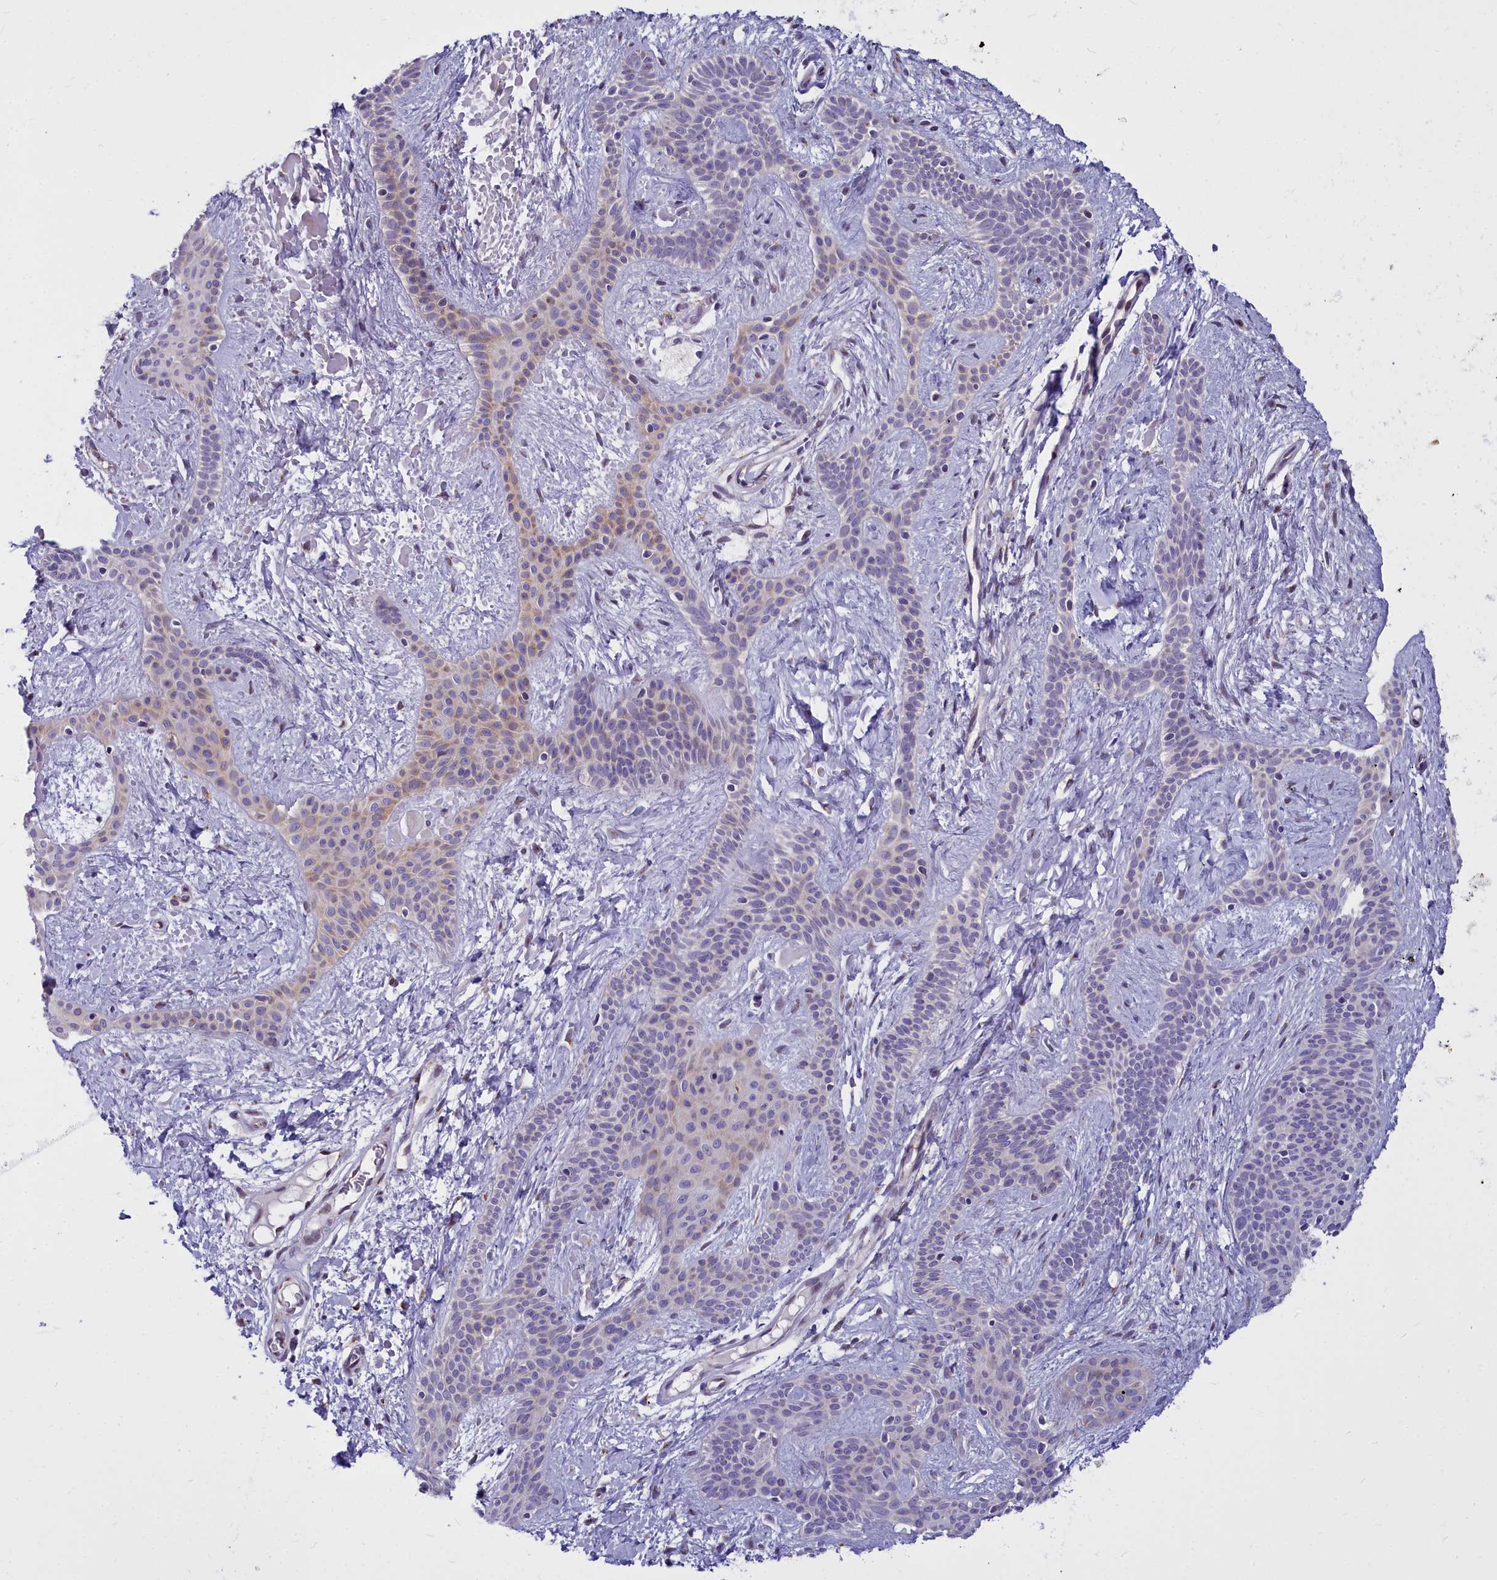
{"staining": {"intensity": "weak", "quantity": "<25%", "location": "cytoplasmic/membranous"}, "tissue": "skin cancer", "cell_type": "Tumor cells", "image_type": "cancer", "snomed": [{"axis": "morphology", "description": "Basal cell carcinoma"}, {"axis": "topography", "description": "Skin"}], "caption": "There is no significant staining in tumor cells of skin cancer (basal cell carcinoma).", "gene": "WDPCP", "patient": {"sex": "male", "age": 78}}